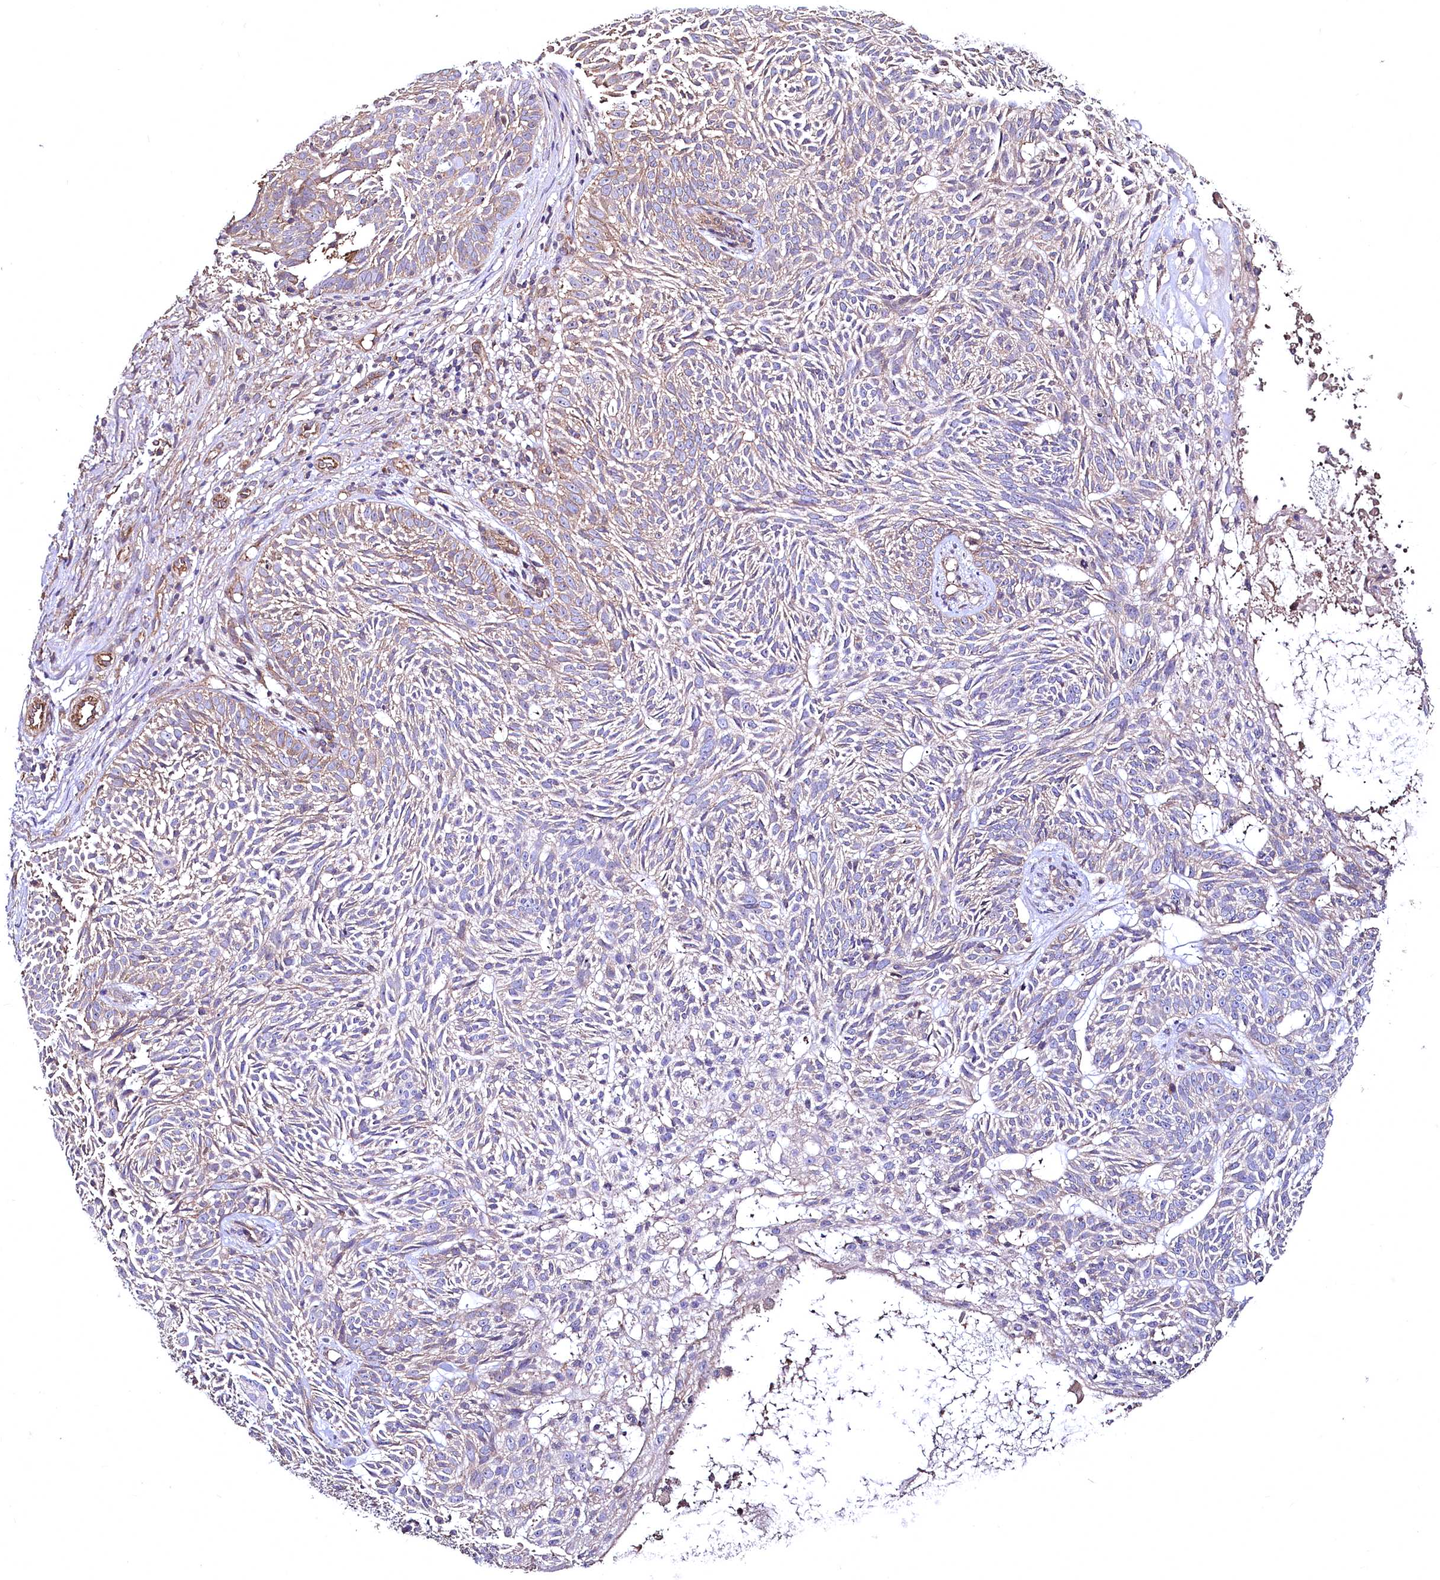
{"staining": {"intensity": "weak", "quantity": "25%-75%", "location": "cytoplasmic/membranous"}, "tissue": "skin cancer", "cell_type": "Tumor cells", "image_type": "cancer", "snomed": [{"axis": "morphology", "description": "Basal cell carcinoma"}, {"axis": "topography", "description": "Skin"}], "caption": "Human skin cancer (basal cell carcinoma) stained for a protein (brown) displays weak cytoplasmic/membranous positive positivity in about 25%-75% of tumor cells.", "gene": "TBCEL", "patient": {"sex": "male", "age": 75}}